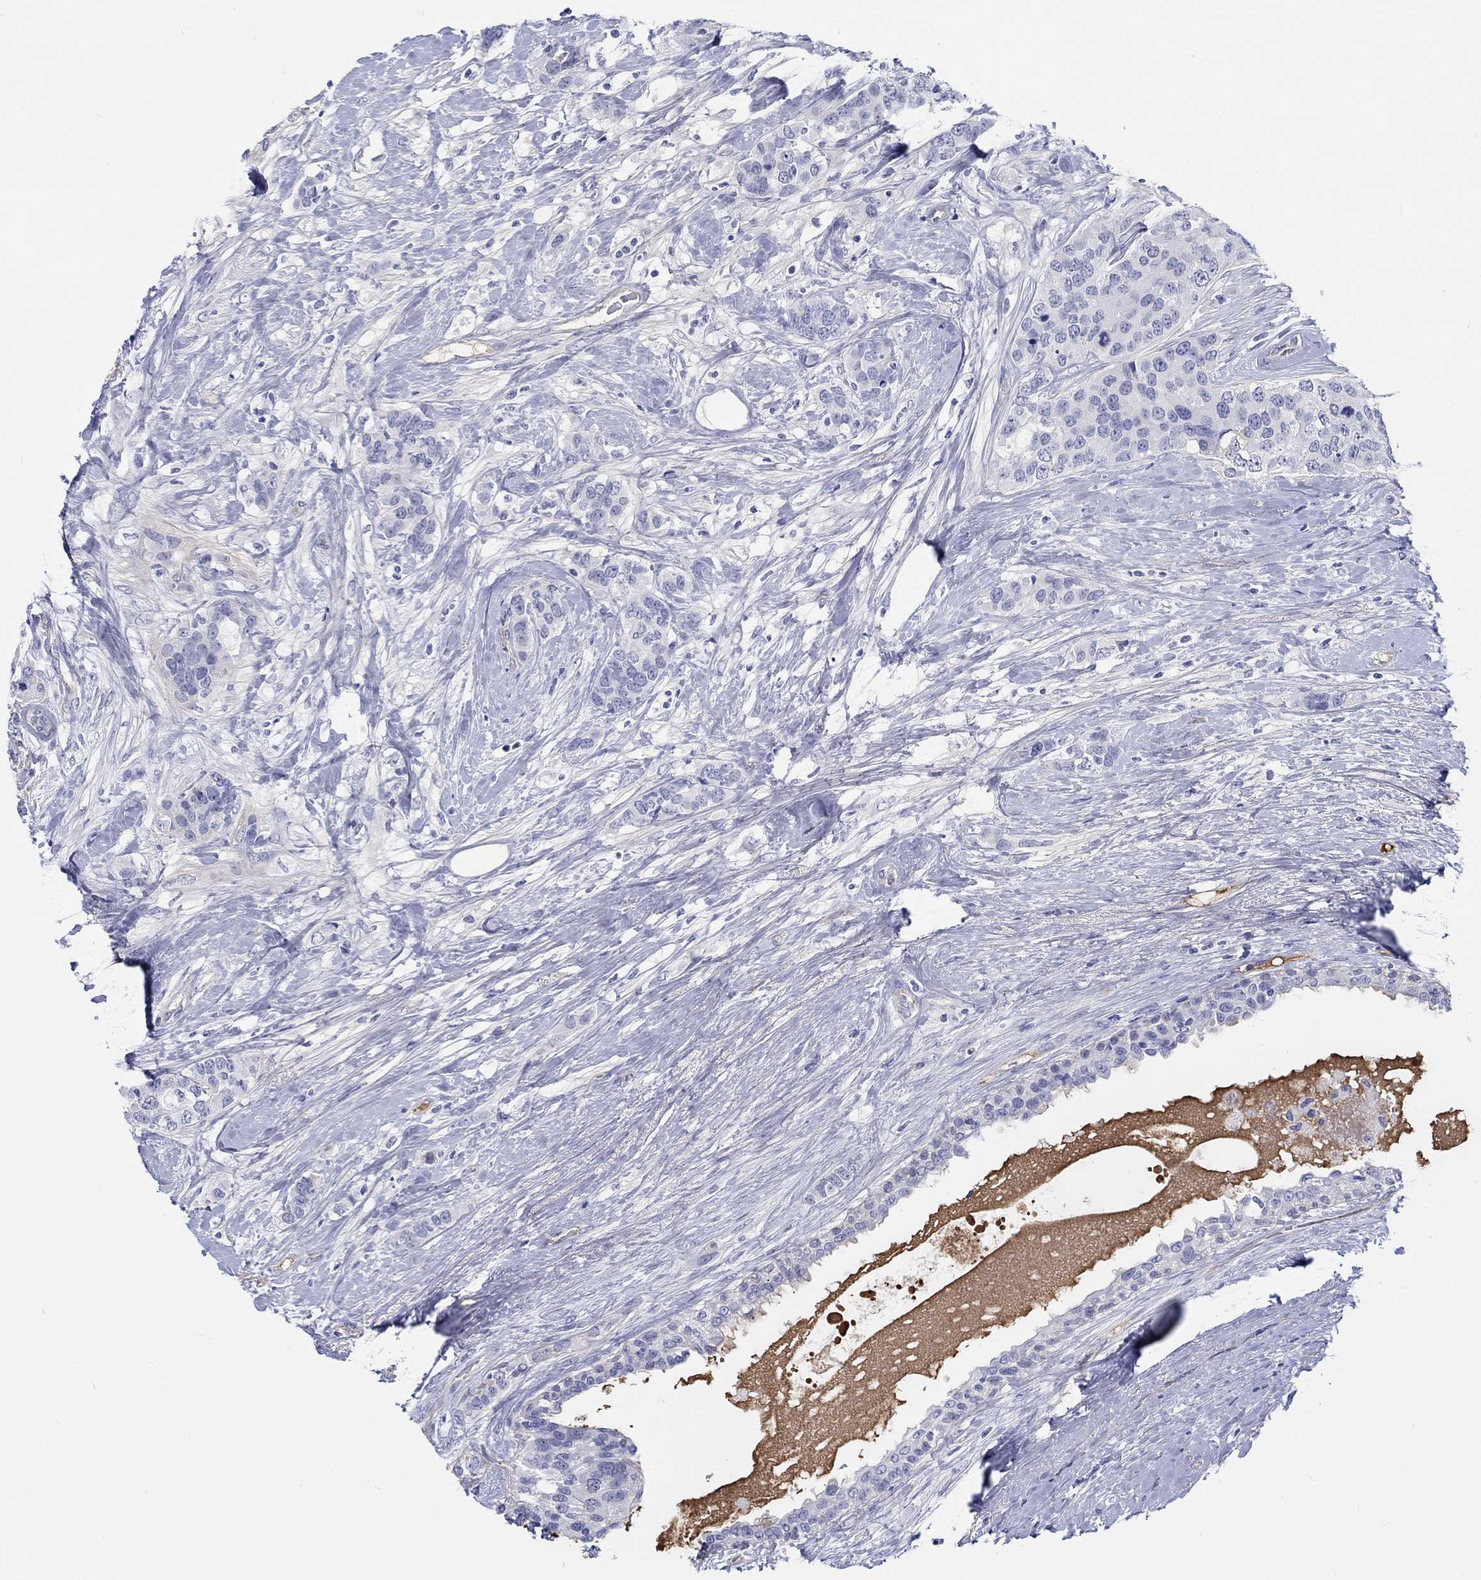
{"staining": {"intensity": "negative", "quantity": "none", "location": "none"}, "tissue": "breast cancer", "cell_type": "Tumor cells", "image_type": "cancer", "snomed": [{"axis": "morphology", "description": "Lobular carcinoma"}, {"axis": "topography", "description": "Breast"}], "caption": "DAB immunohistochemical staining of breast cancer (lobular carcinoma) exhibits no significant staining in tumor cells.", "gene": "CDY2B", "patient": {"sex": "female", "age": 59}}